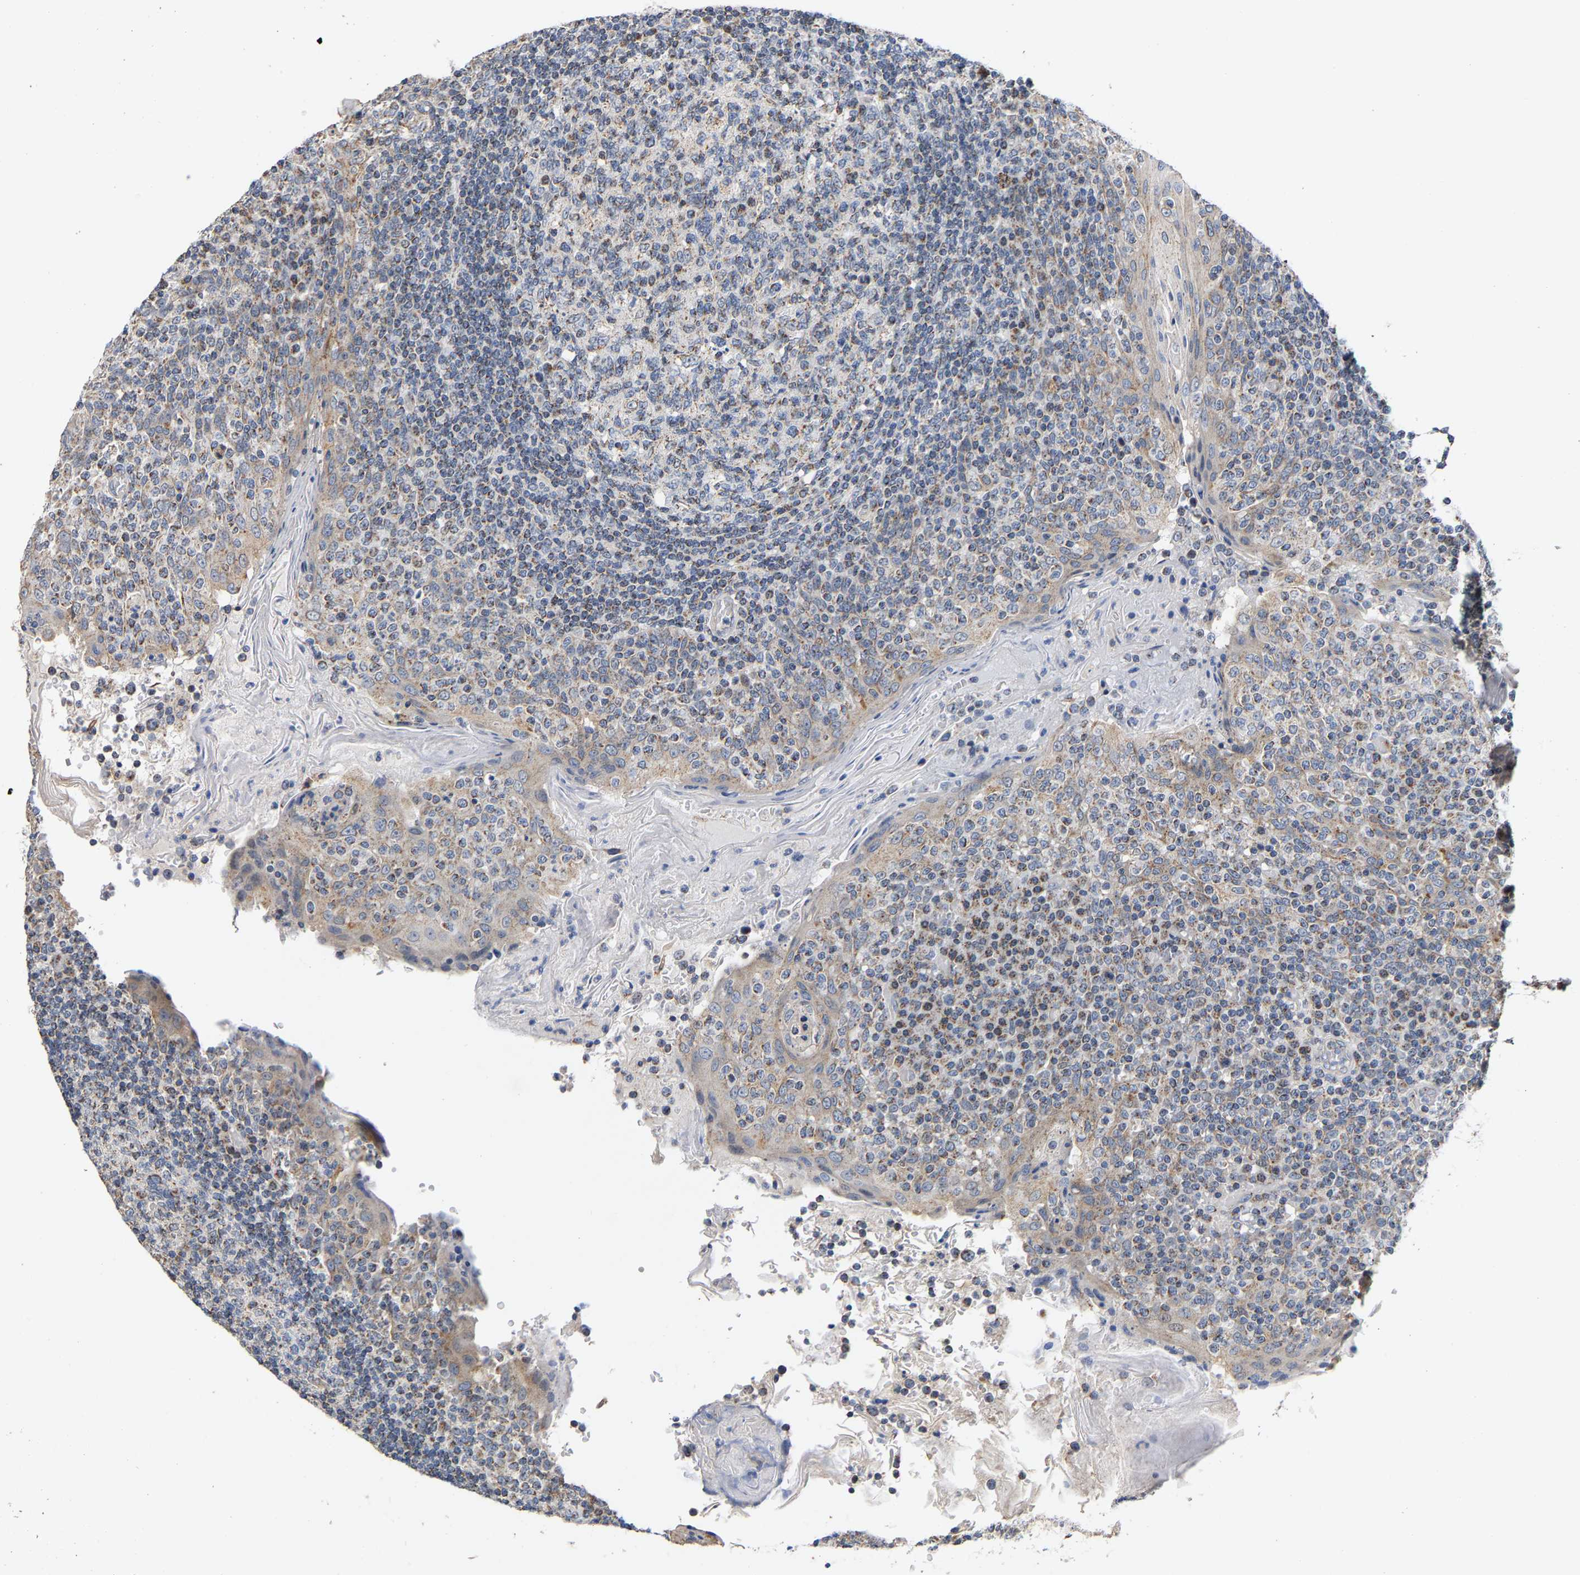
{"staining": {"intensity": "weak", "quantity": "25%-75%", "location": "cytoplasmic/membranous"}, "tissue": "tonsil", "cell_type": "Germinal center cells", "image_type": "normal", "snomed": [{"axis": "morphology", "description": "Normal tissue, NOS"}, {"axis": "topography", "description": "Tonsil"}], "caption": "Protein expression analysis of normal human tonsil reveals weak cytoplasmic/membranous positivity in approximately 25%-75% of germinal center cells. (IHC, brightfield microscopy, high magnification).", "gene": "PCNT", "patient": {"sex": "female", "age": 19}}